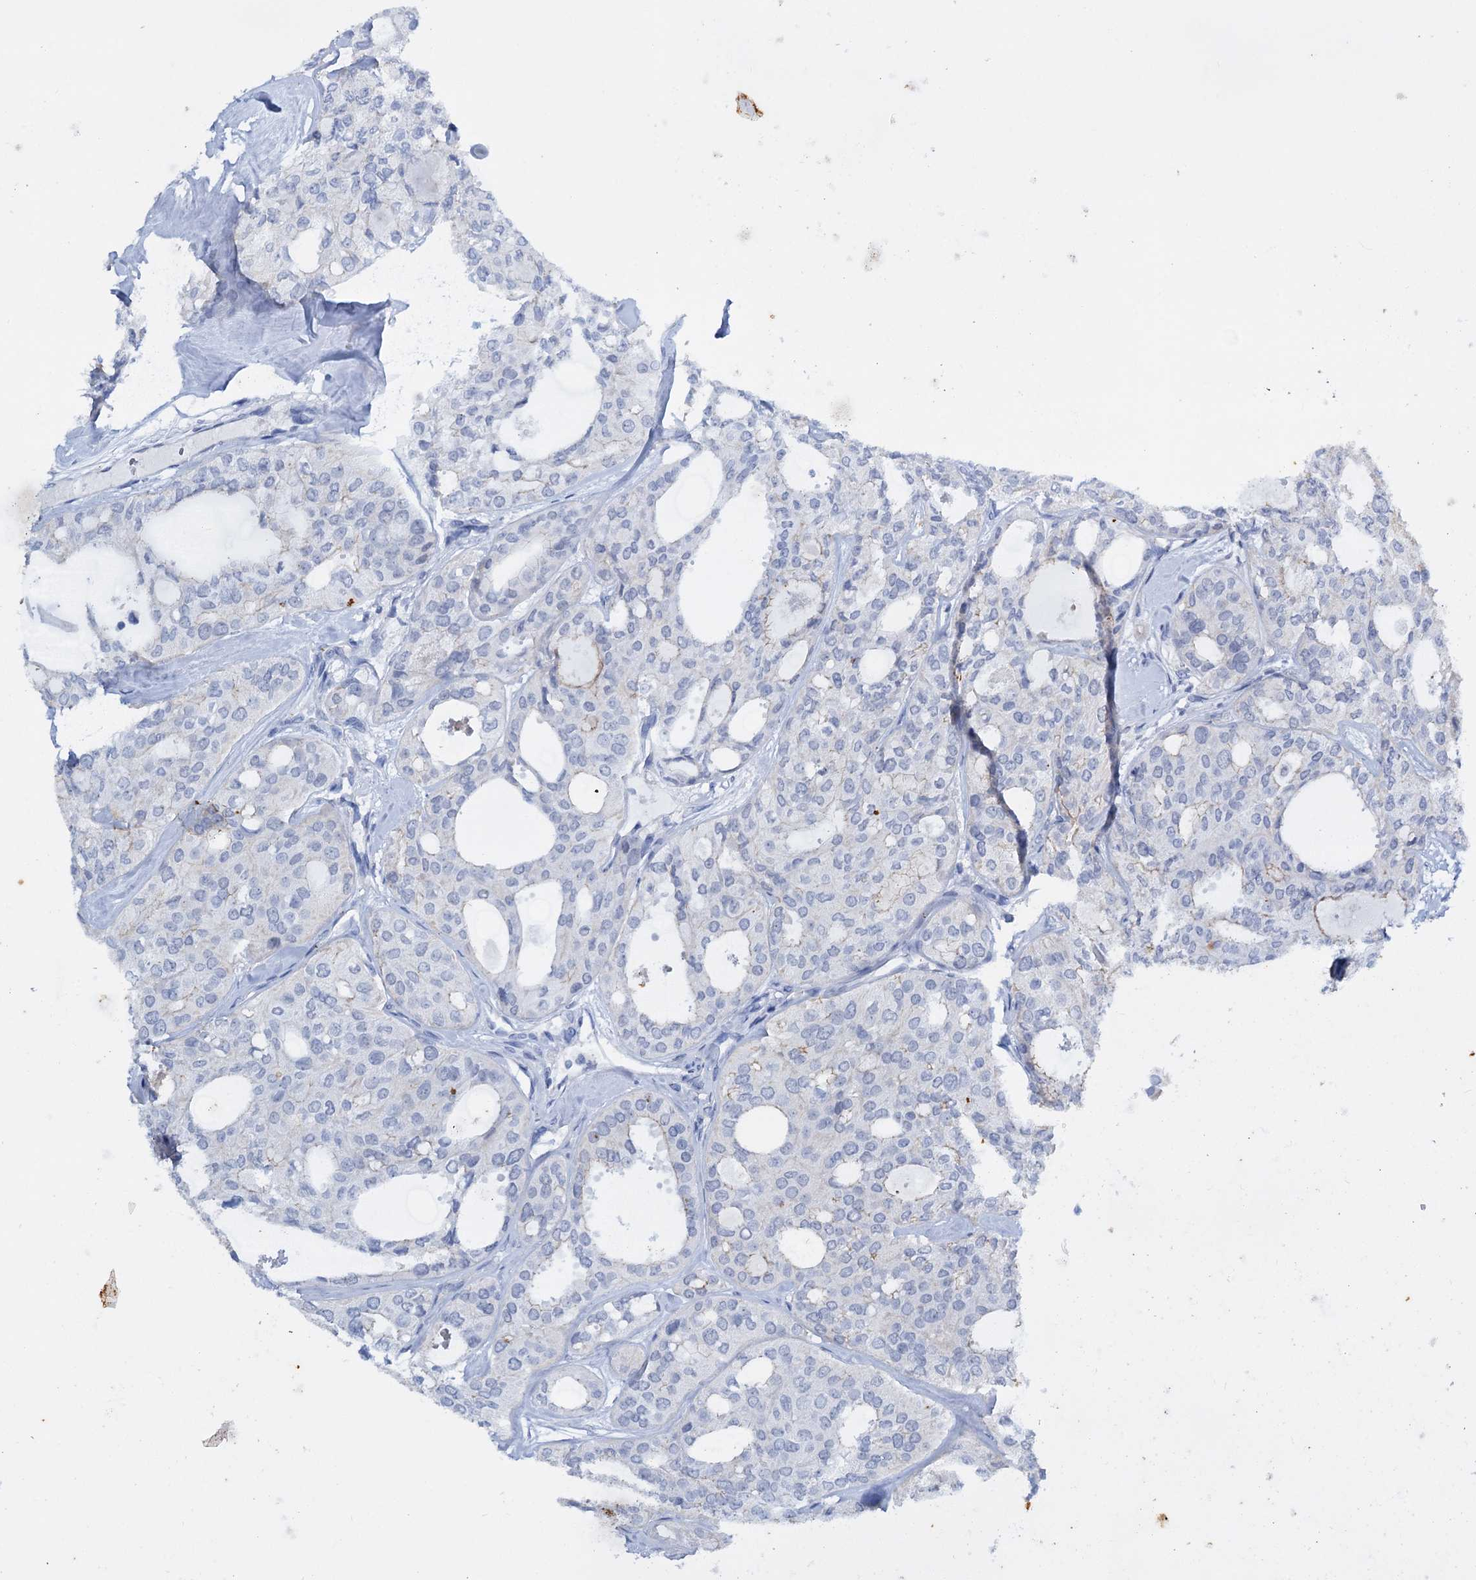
{"staining": {"intensity": "negative", "quantity": "none", "location": "none"}, "tissue": "thyroid cancer", "cell_type": "Tumor cells", "image_type": "cancer", "snomed": [{"axis": "morphology", "description": "Follicular adenoma carcinoma, NOS"}, {"axis": "topography", "description": "Thyroid gland"}], "caption": "Tumor cells are negative for brown protein staining in thyroid cancer (follicular adenoma carcinoma). (Immunohistochemistry (ihc), brightfield microscopy, high magnification).", "gene": "FAAP20", "patient": {"sex": "male", "age": 75}}